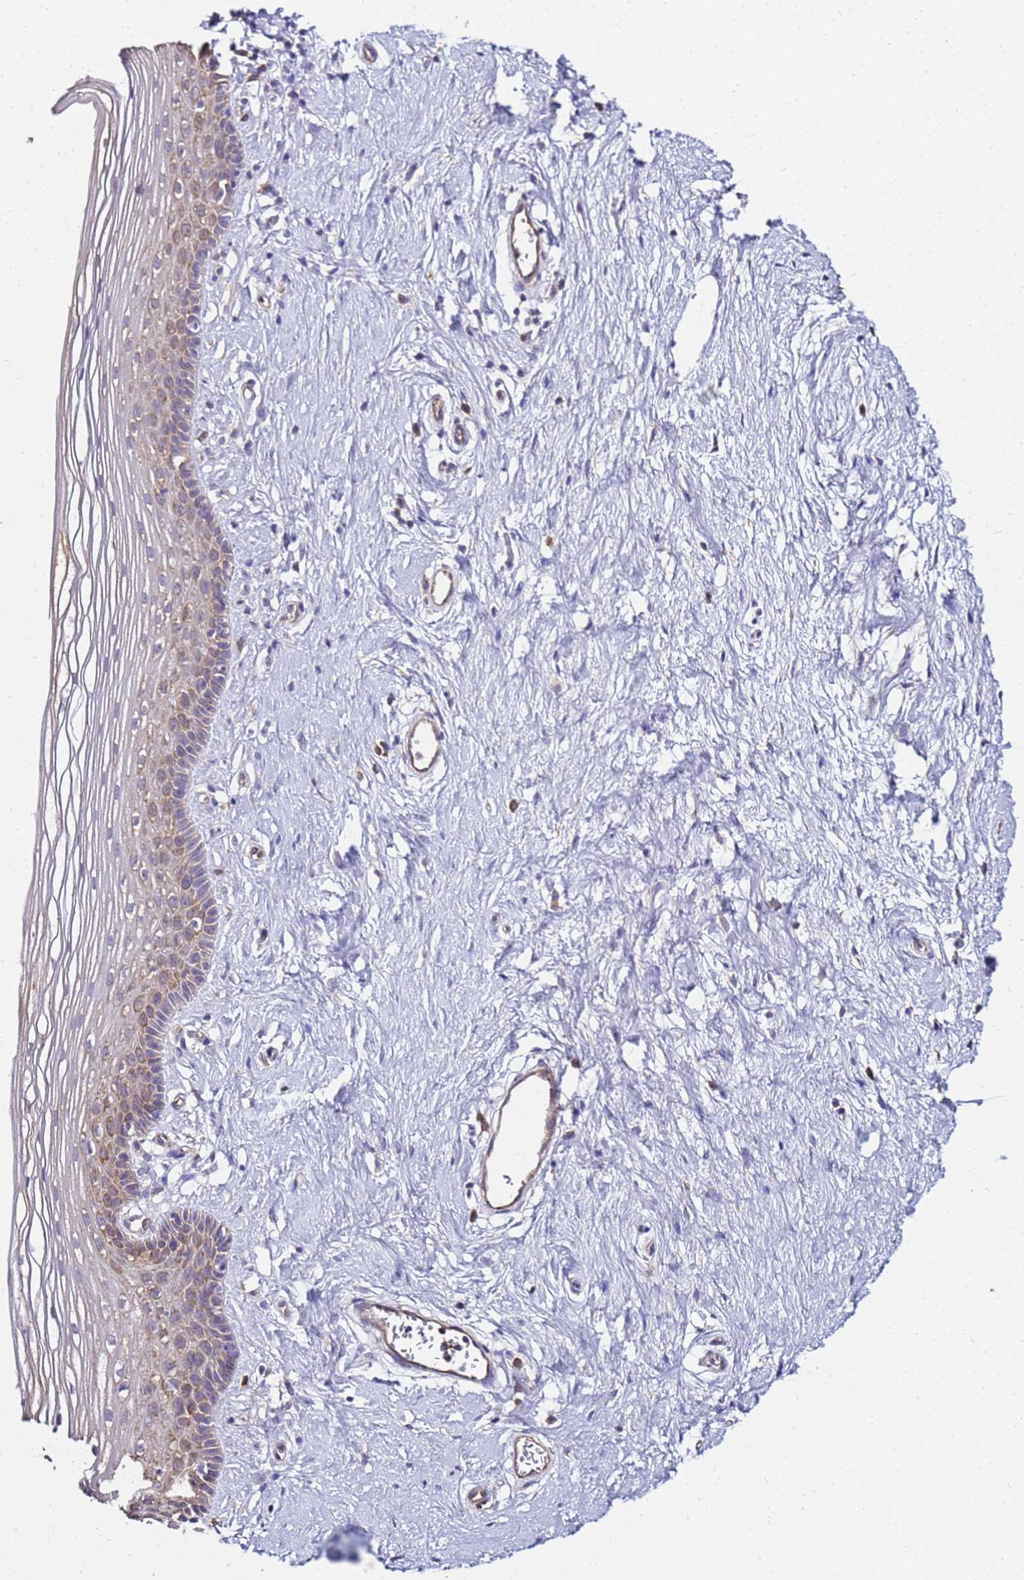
{"staining": {"intensity": "moderate", "quantity": "25%-75%", "location": "cytoplasmic/membranous"}, "tissue": "vagina", "cell_type": "Squamous epithelial cells", "image_type": "normal", "snomed": [{"axis": "morphology", "description": "Normal tissue, NOS"}, {"axis": "topography", "description": "Vagina"}], "caption": "Immunohistochemical staining of benign vagina shows moderate cytoplasmic/membranous protein expression in about 25%-75% of squamous epithelial cells.", "gene": "NARS1", "patient": {"sex": "female", "age": 46}}